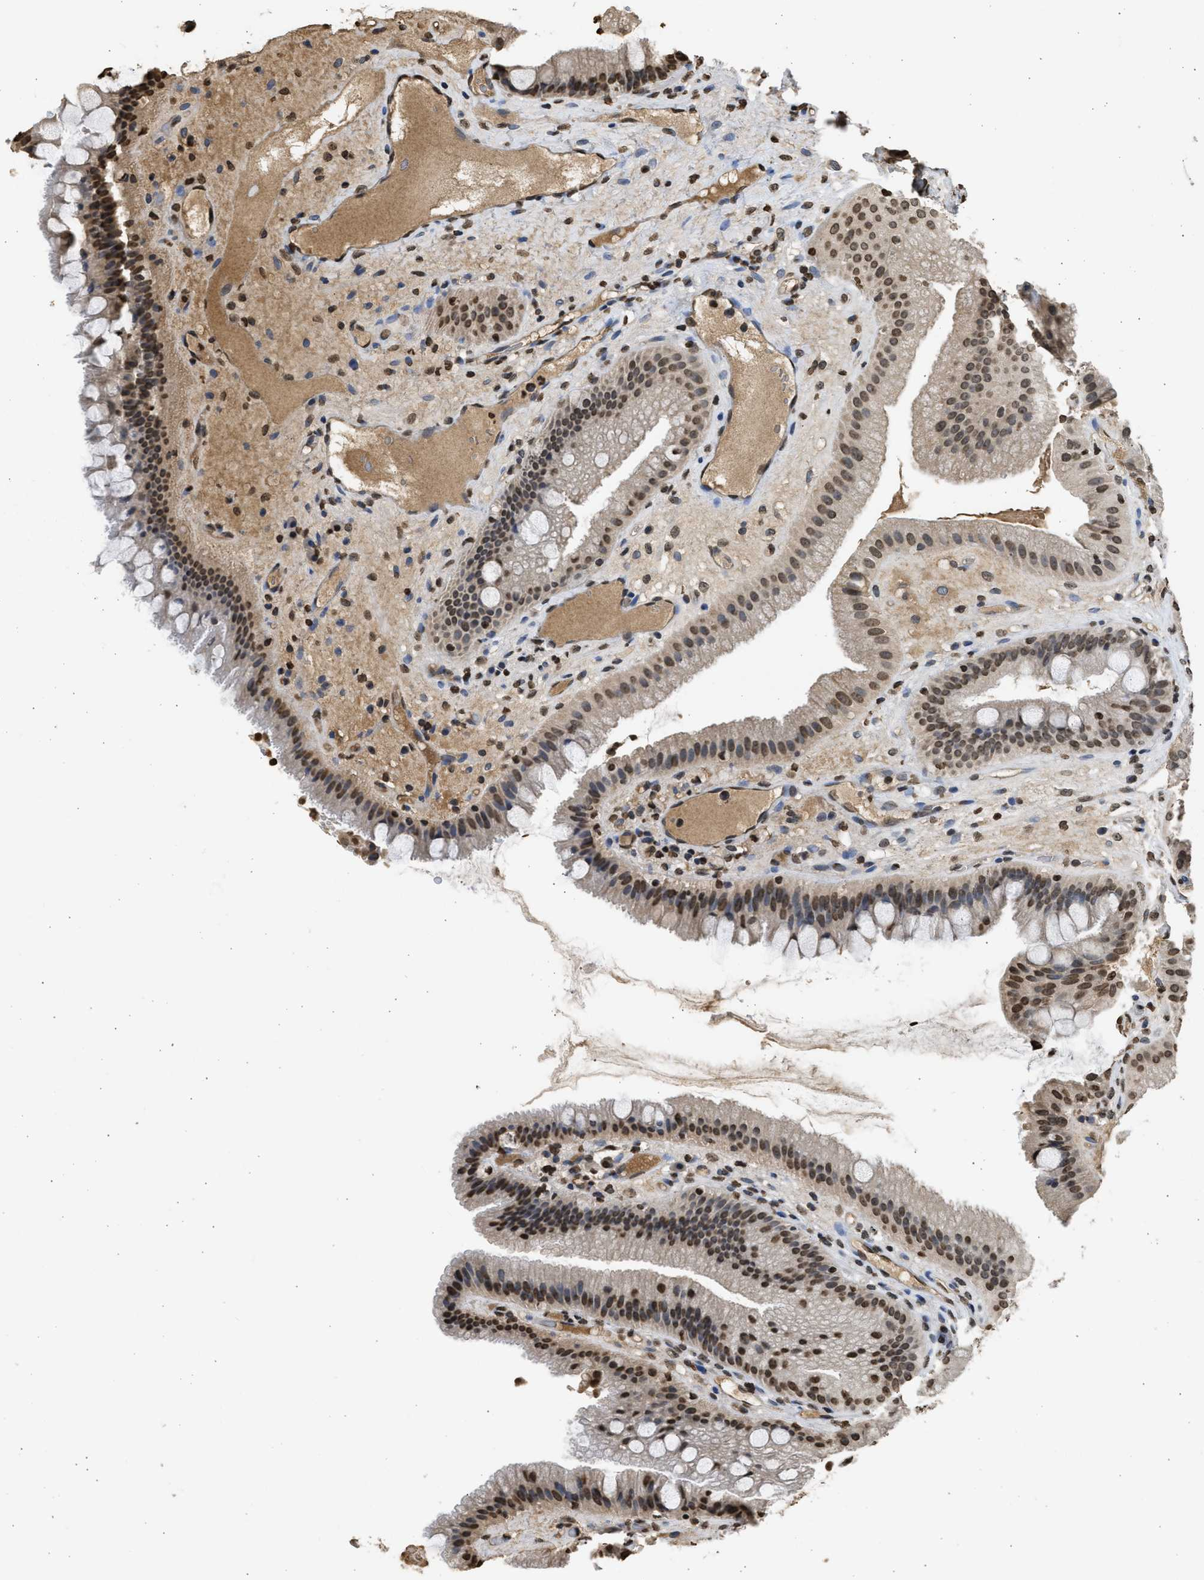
{"staining": {"intensity": "strong", "quantity": ">75%", "location": "nuclear"}, "tissue": "gallbladder", "cell_type": "Glandular cells", "image_type": "normal", "snomed": [{"axis": "morphology", "description": "Normal tissue, NOS"}, {"axis": "topography", "description": "Gallbladder"}], "caption": "Normal gallbladder was stained to show a protein in brown. There is high levels of strong nuclear positivity in approximately >75% of glandular cells. The staining was performed using DAB (3,3'-diaminobenzidine), with brown indicating positive protein expression. Nuclei are stained blue with hematoxylin.", "gene": "RRAGC", "patient": {"sex": "male", "age": 49}}